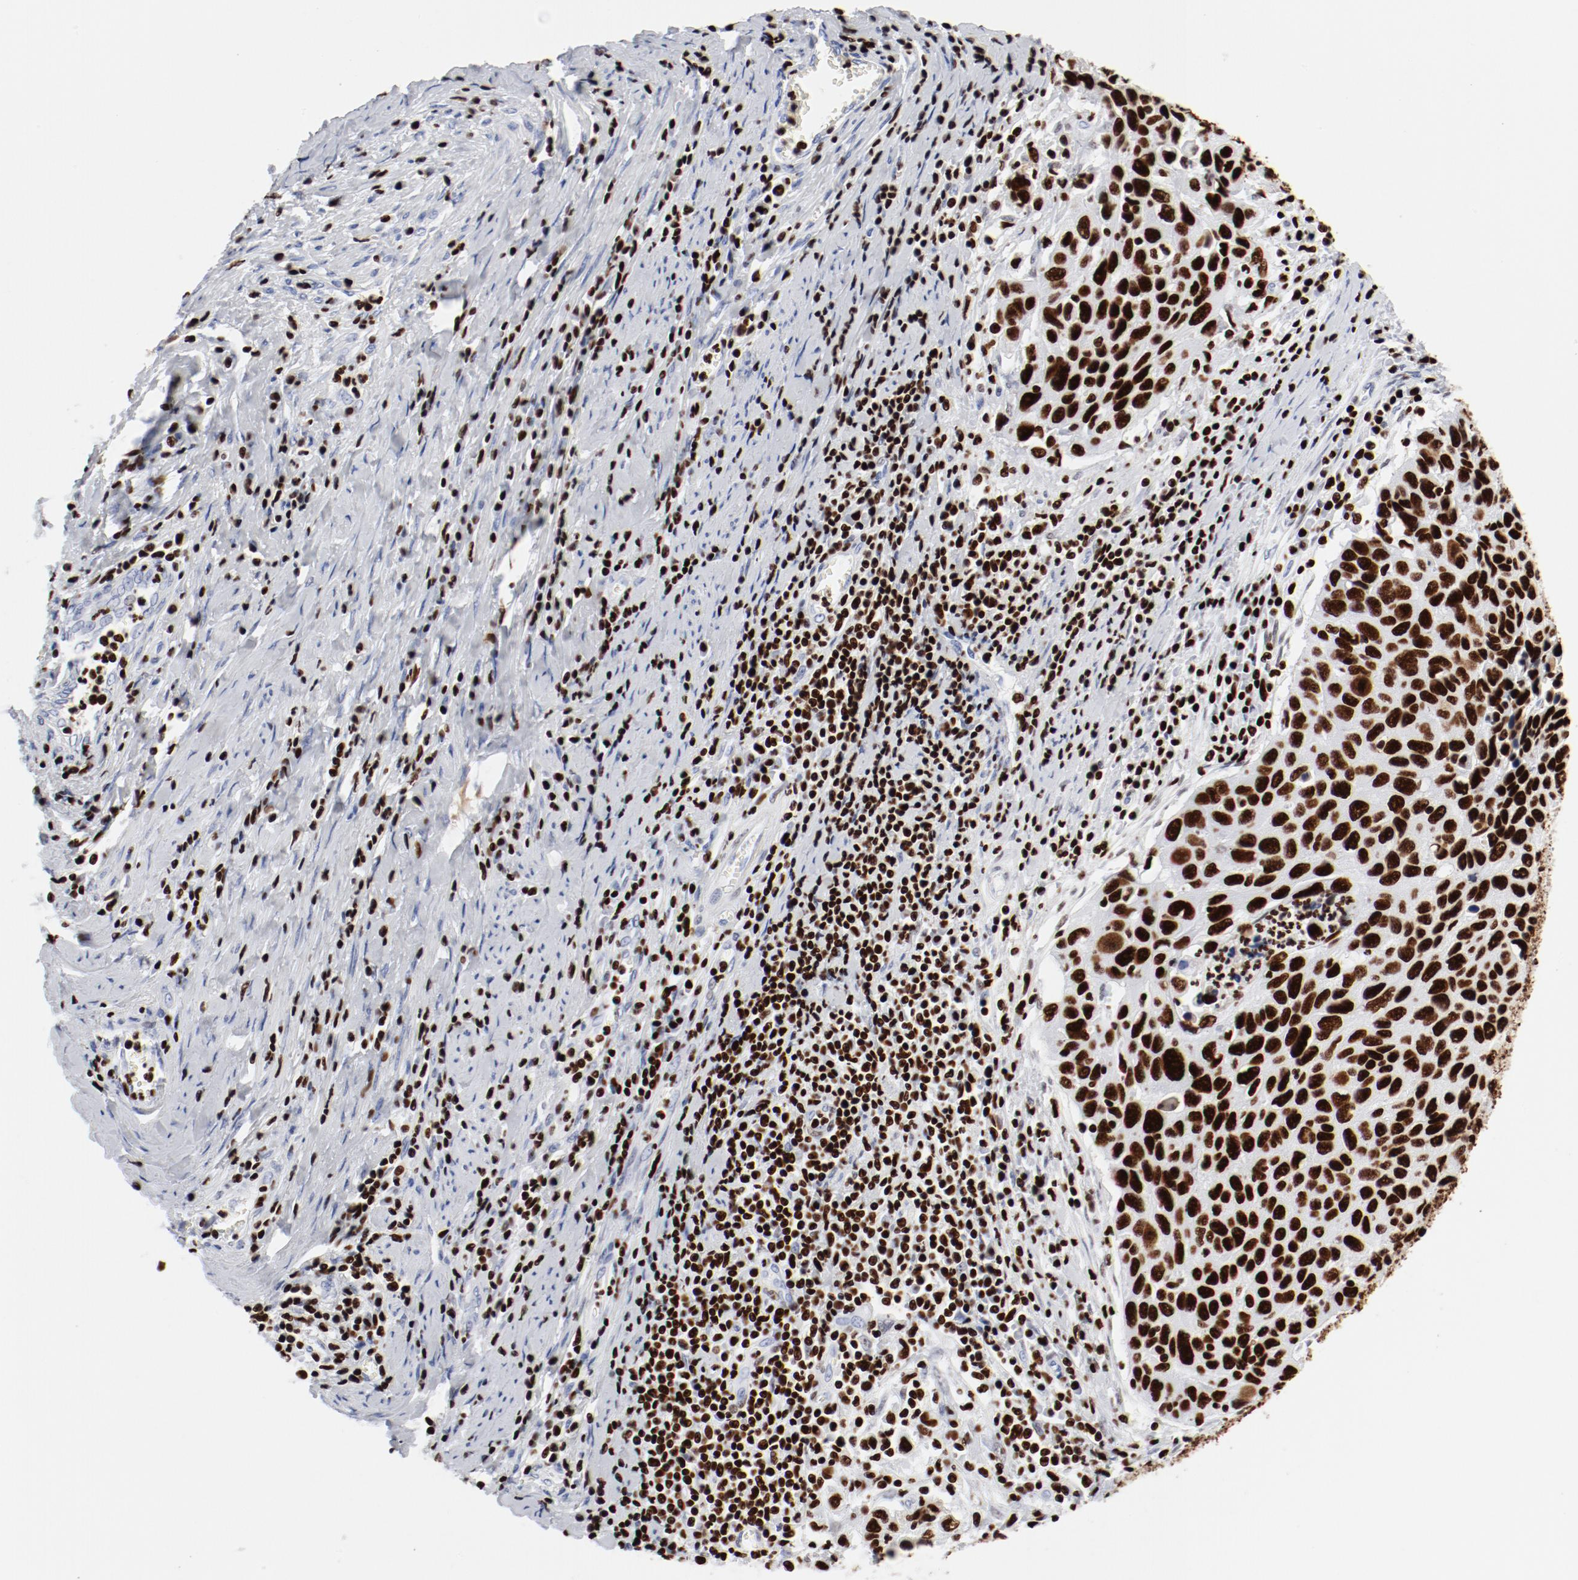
{"staining": {"intensity": "strong", "quantity": ">75%", "location": "nuclear"}, "tissue": "cervical cancer", "cell_type": "Tumor cells", "image_type": "cancer", "snomed": [{"axis": "morphology", "description": "Squamous cell carcinoma, NOS"}, {"axis": "topography", "description": "Cervix"}], "caption": "A photomicrograph of cervical cancer stained for a protein displays strong nuclear brown staining in tumor cells.", "gene": "SMARCC2", "patient": {"sex": "female", "age": 53}}